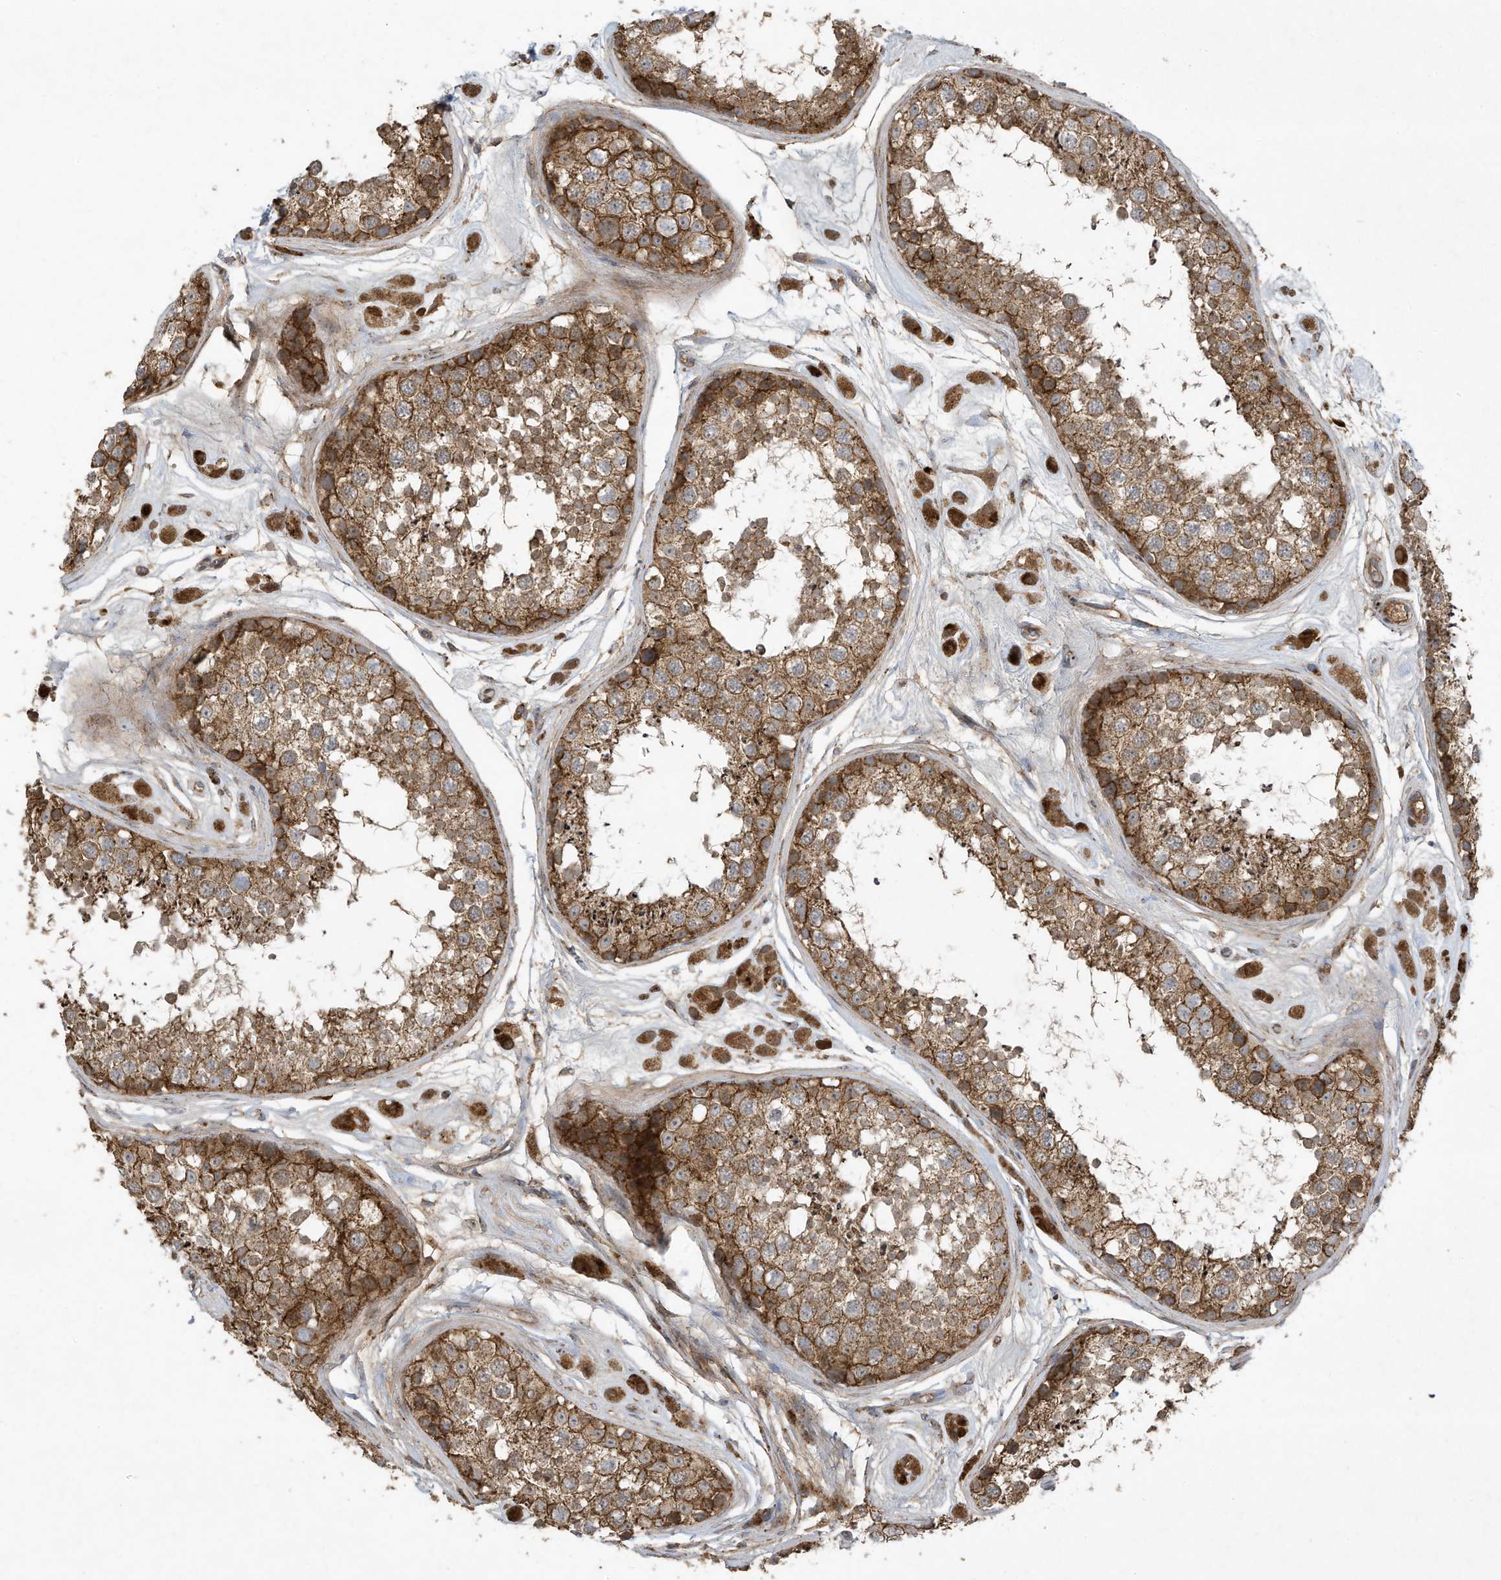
{"staining": {"intensity": "moderate", "quantity": ">75%", "location": "cytoplasmic/membranous"}, "tissue": "testis", "cell_type": "Cells in seminiferous ducts", "image_type": "normal", "snomed": [{"axis": "morphology", "description": "Normal tissue, NOS"}, {"axis": "topography", "description": "Testis"}], "caption": "Immunohistochemistry (IHC) (DAB) staining of normal testis exhibits moderate cytoplasmic/membranous protein expression in about >75% of cells in seminiferous ducts.", "gene": "C2orf74", "patient": {"sex": "male", "age": 25}}